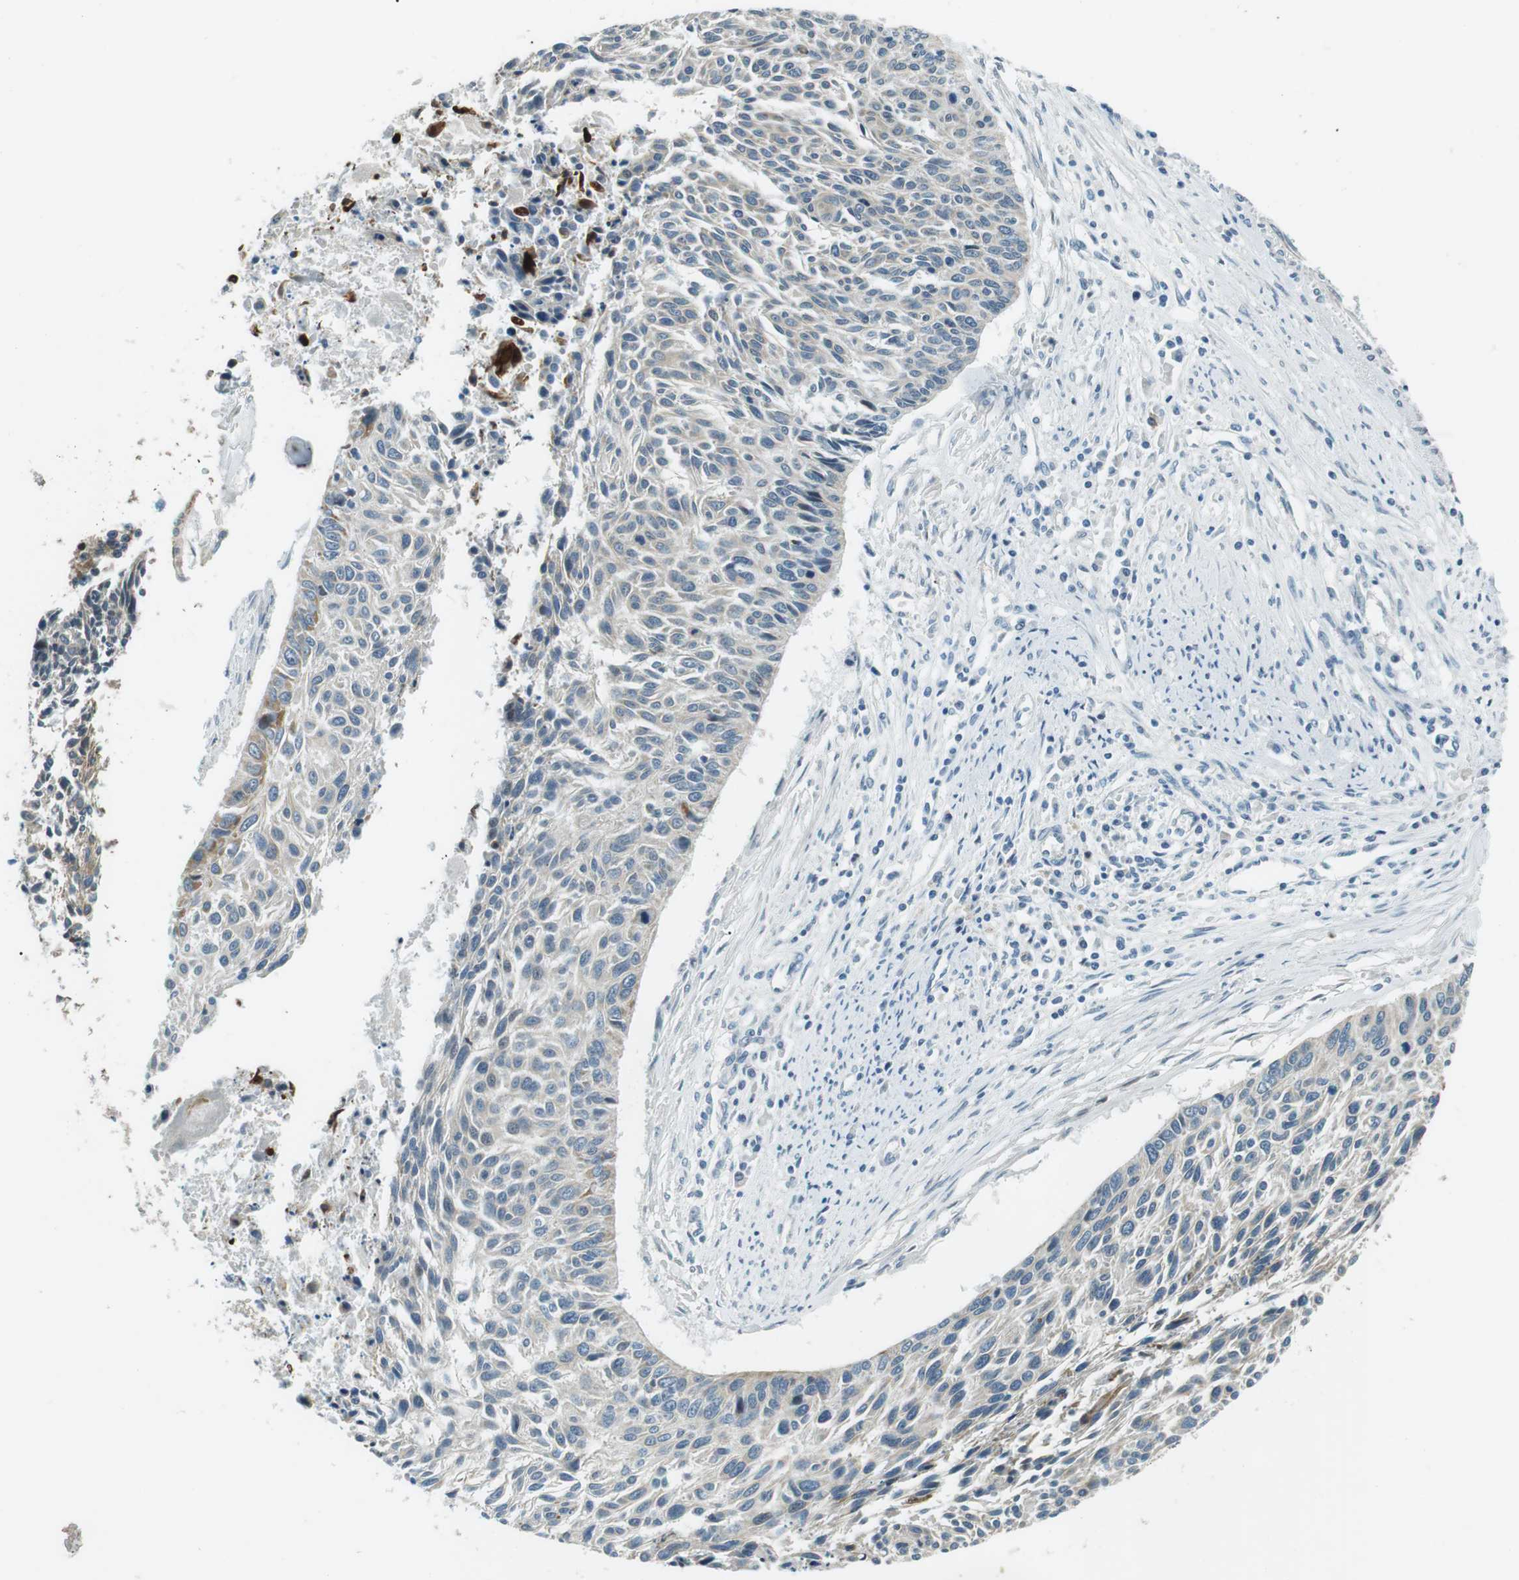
{"staining": {"intensity": "negative", "quantity": "none", "location": "none"}, "tissue": "cervical cancer", "cell_type": "Tumor cells", "image_type": "cancer", "snomed": [{"axis": "morphology", "description": "Squamous cell carcinoma, NOS"}, {"axis": "topography", "description": "Cervix"}], "caption": "Immunohistochemistry photomicrograph of neoplastic tissue: human squamous cell carcinoma (cervical) stained with DAB (3,3'-diaminobenzidine) reveals no significant protein expression in tumor cells.", "gene": "TMEM74", "patient": {"sex": "female", "age": 55}}